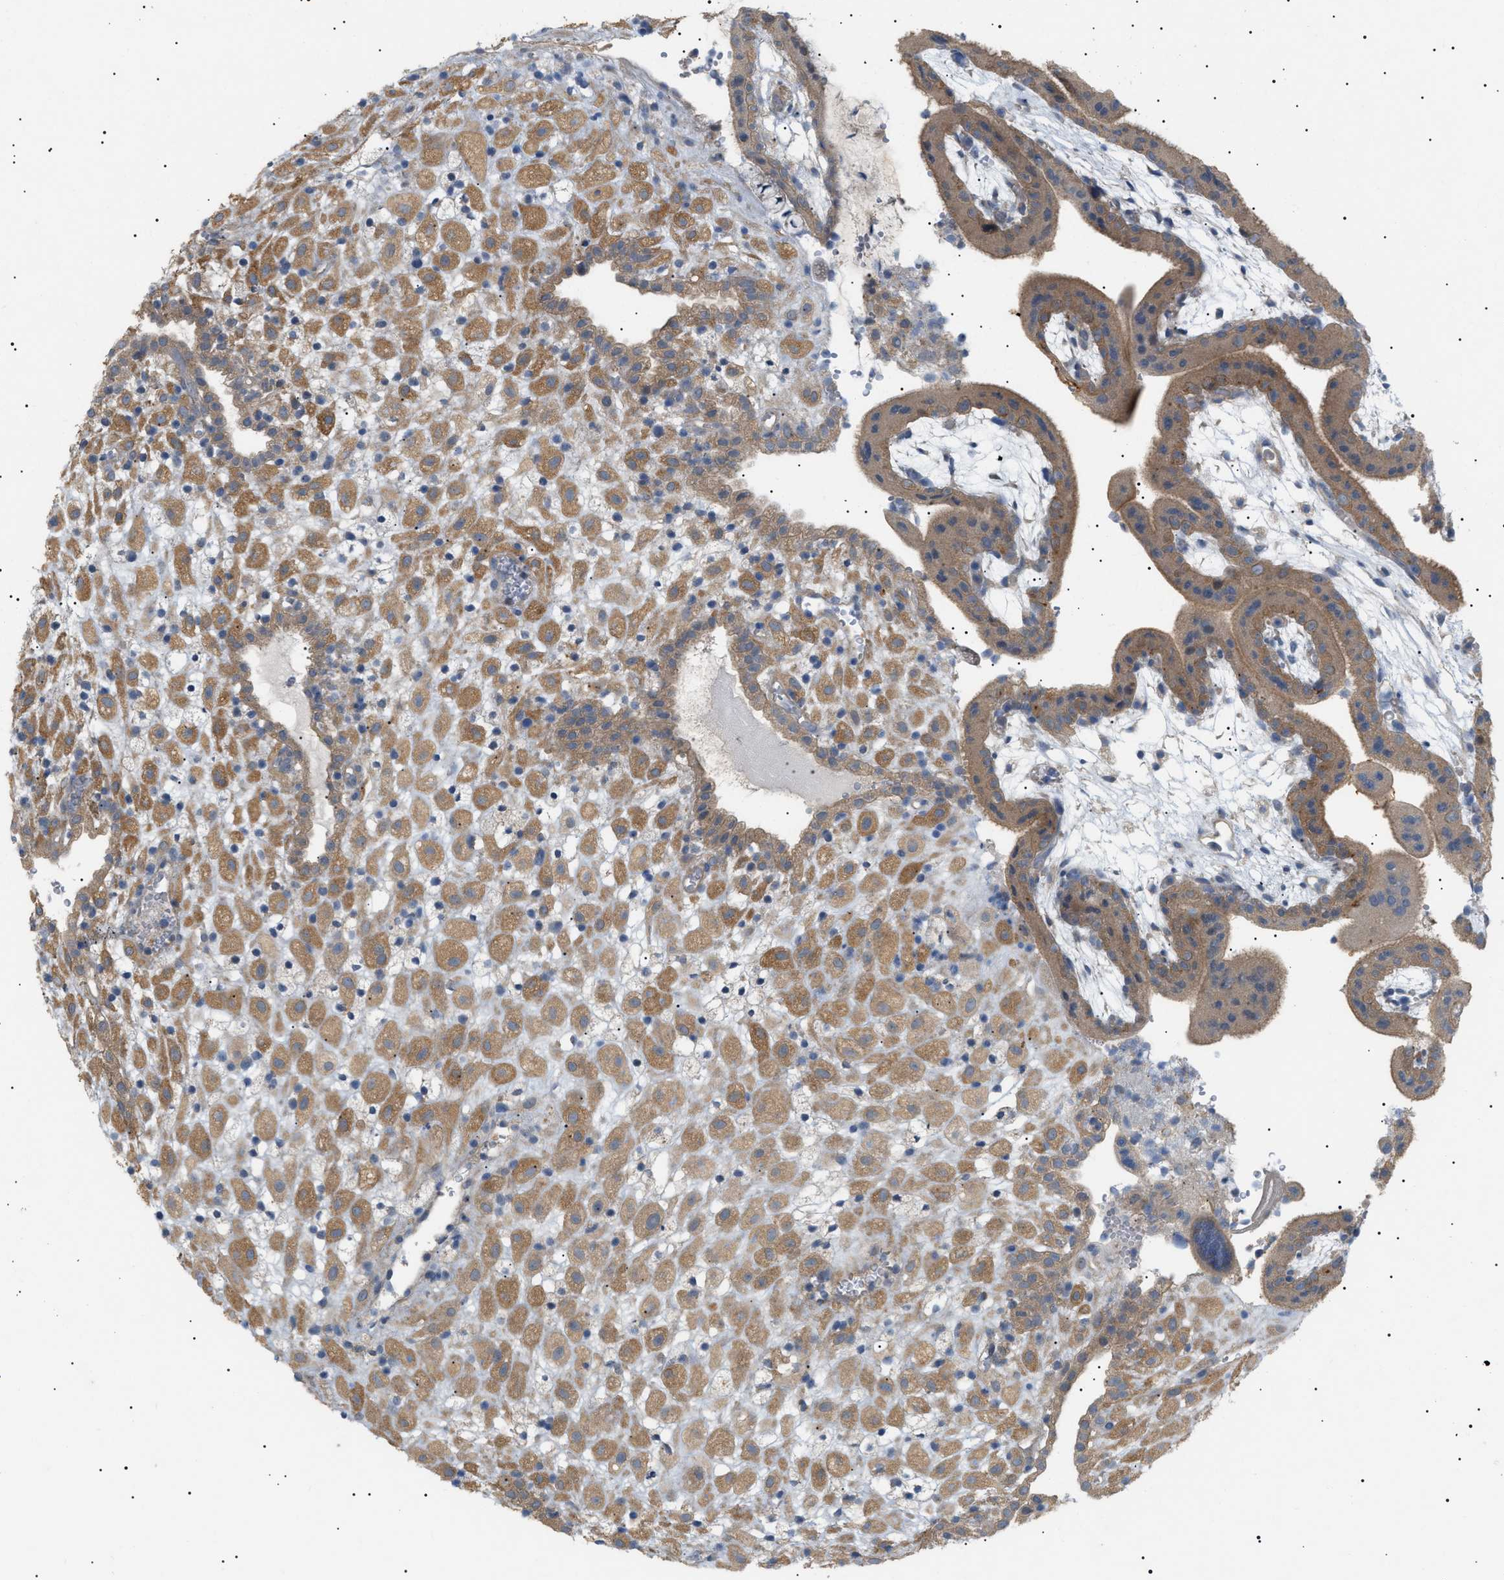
{"staining": {"intensity": "moderate", "quantity": ">75%", "location": "cytoplasmic/membranous"}, "tissue": "placenta", "cell_type": "Decidual cells", "image_type": "normal", "snomed": [{"axis": "morphology", "description": "Normal tissue, NOS"}, {"axis": "topography", "description": "Placenta"}], "caption": "Immunohistochemical staining of normal placenta displays medium levels of moderate cytoplasmic/membranous staining in approximately >75% of decidual cells. (brown staining indicates protein expression, while blue staining denotes nuclei).", "gene": "IRS2", "patient": {"sex": "female", "age": 18}}